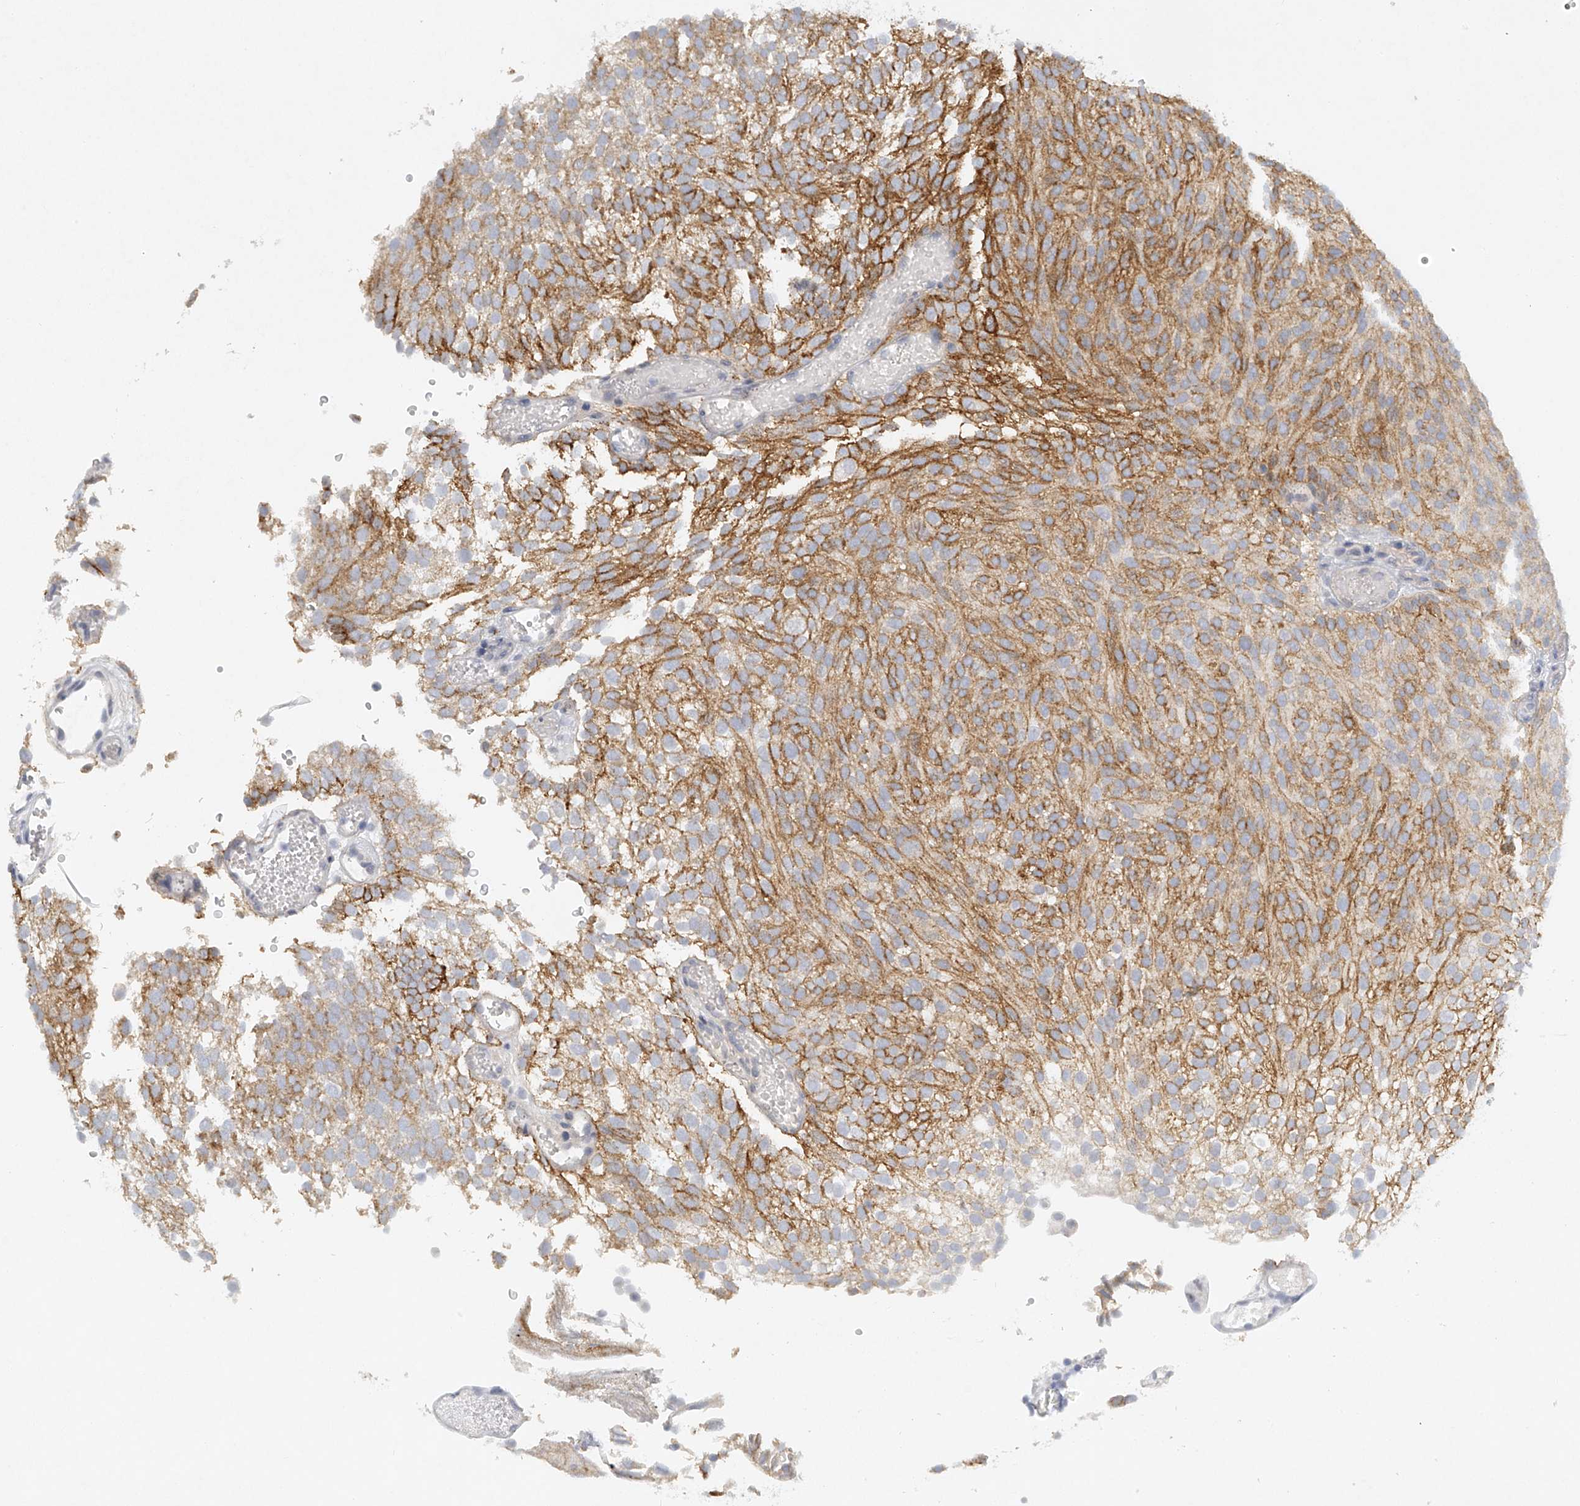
{"staining": {"intensity": "strong", "quantity": ">75%", "location": "cytoplasmic/membranous"}, "tissue": "urothelial cancer", "cell_type": "Tumor cells", "image_type": "cancer", "snomed": [{"axis": "morphology", "description": "Urothelial carcinoma, Low grade"}, {"axis": "topography", "description": "Urinary bladder"}], "caption": "High-power microscopy captured an IHC image of urothelial cancer, revealing strong cytoplasmic/membranous expression in approximately >75% of tumor cells.", "gene": "FAT2", "patient": {"sex": "male", "age": 78}}